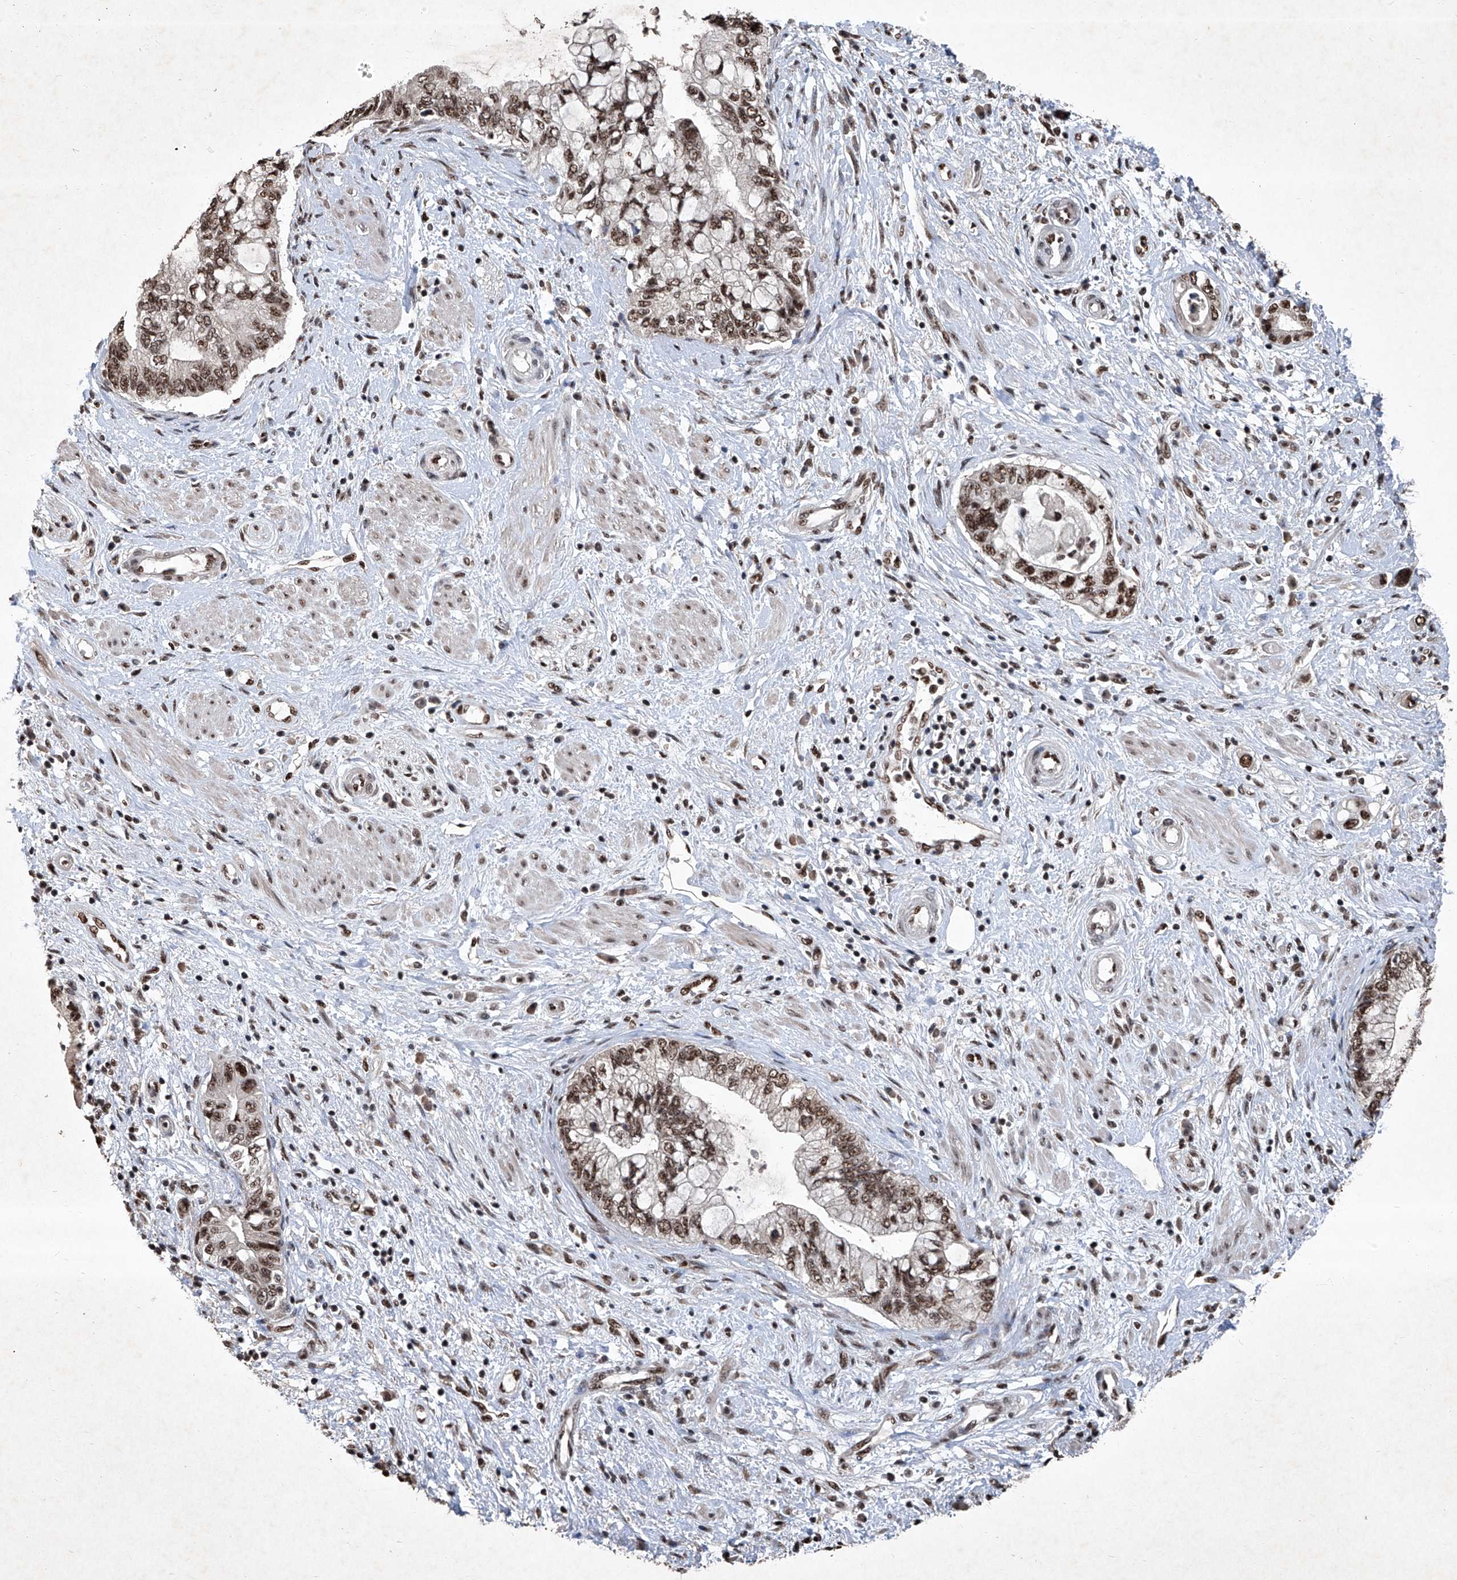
{"staining": {"intensity": "moderate", "quantity": ">75%", "location": "nuclear"}, "tissue": "pancreatic cancer", "cell_type": "Tumor cells", "image_type": "cancer", "snomed": [{"axis": "morphology", "description": "Adenocarcinoma, NOS"}, {"axis": "topography", "description": "Pancreas"}], "caption": "The histopathology image demonstrates a brown stain indicating the presence of a protein in the nuclear of tumor cells in pancreatic adenocarcinoma.", "gene": "DDX39B", "patient": {"sex": "female", "age": 73}}